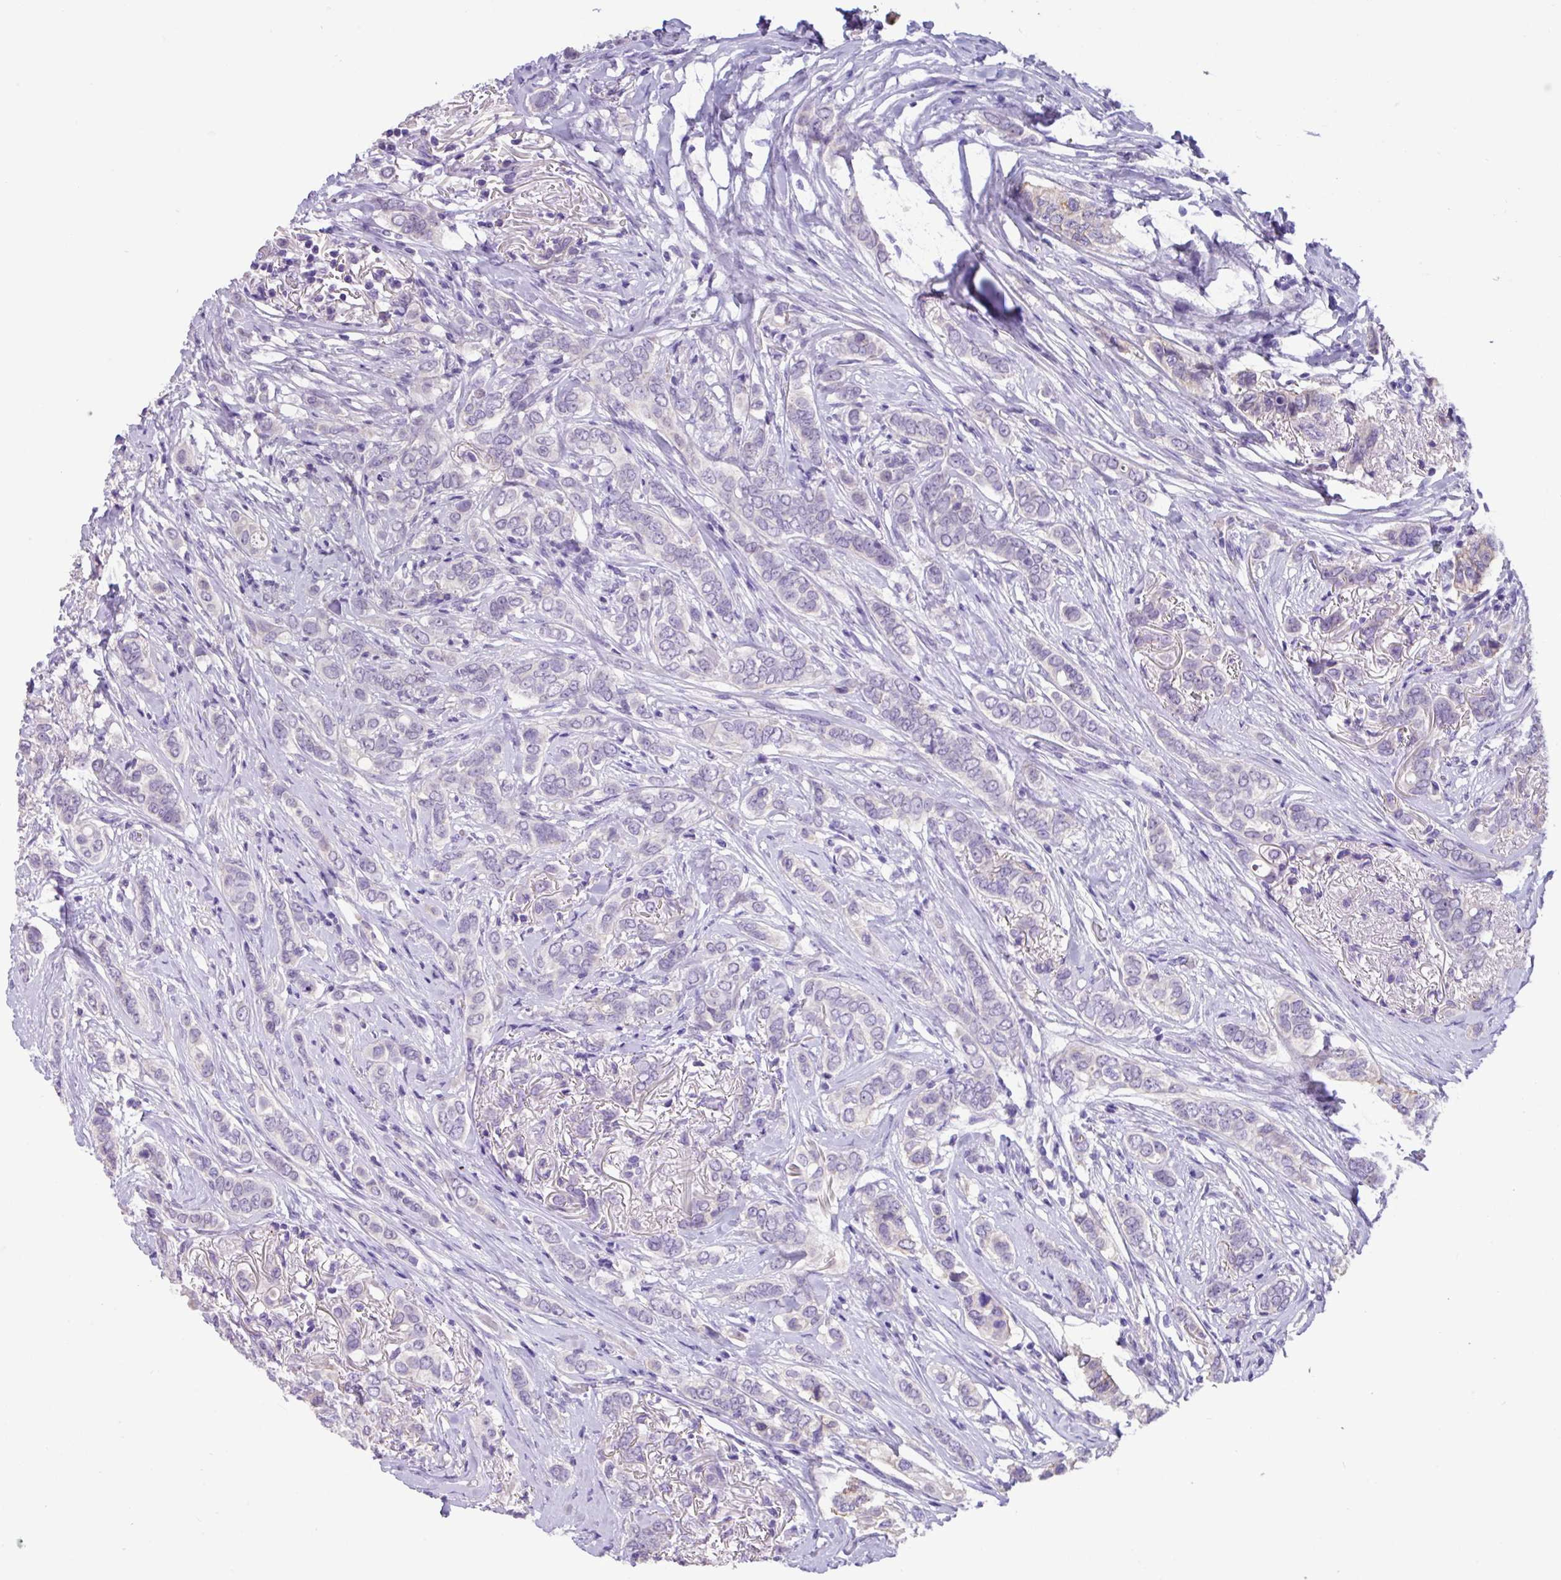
{"staining": {"intensity": "negative", "quantity": "none", "location": "none"}, "tissue": "breast cancer", "cell_type": "Tumor cells", "image_type": "cancer", "snomed": [{"axis": "morphology", "description": "Lobular carcinoma"}, {"axis": "topography", "description": "Breast"}], "caption": "Tumor cells show no significant staining in breast cancer.", "gene": "EPCAM", "patient": {"sex": "female", "age": 51}}